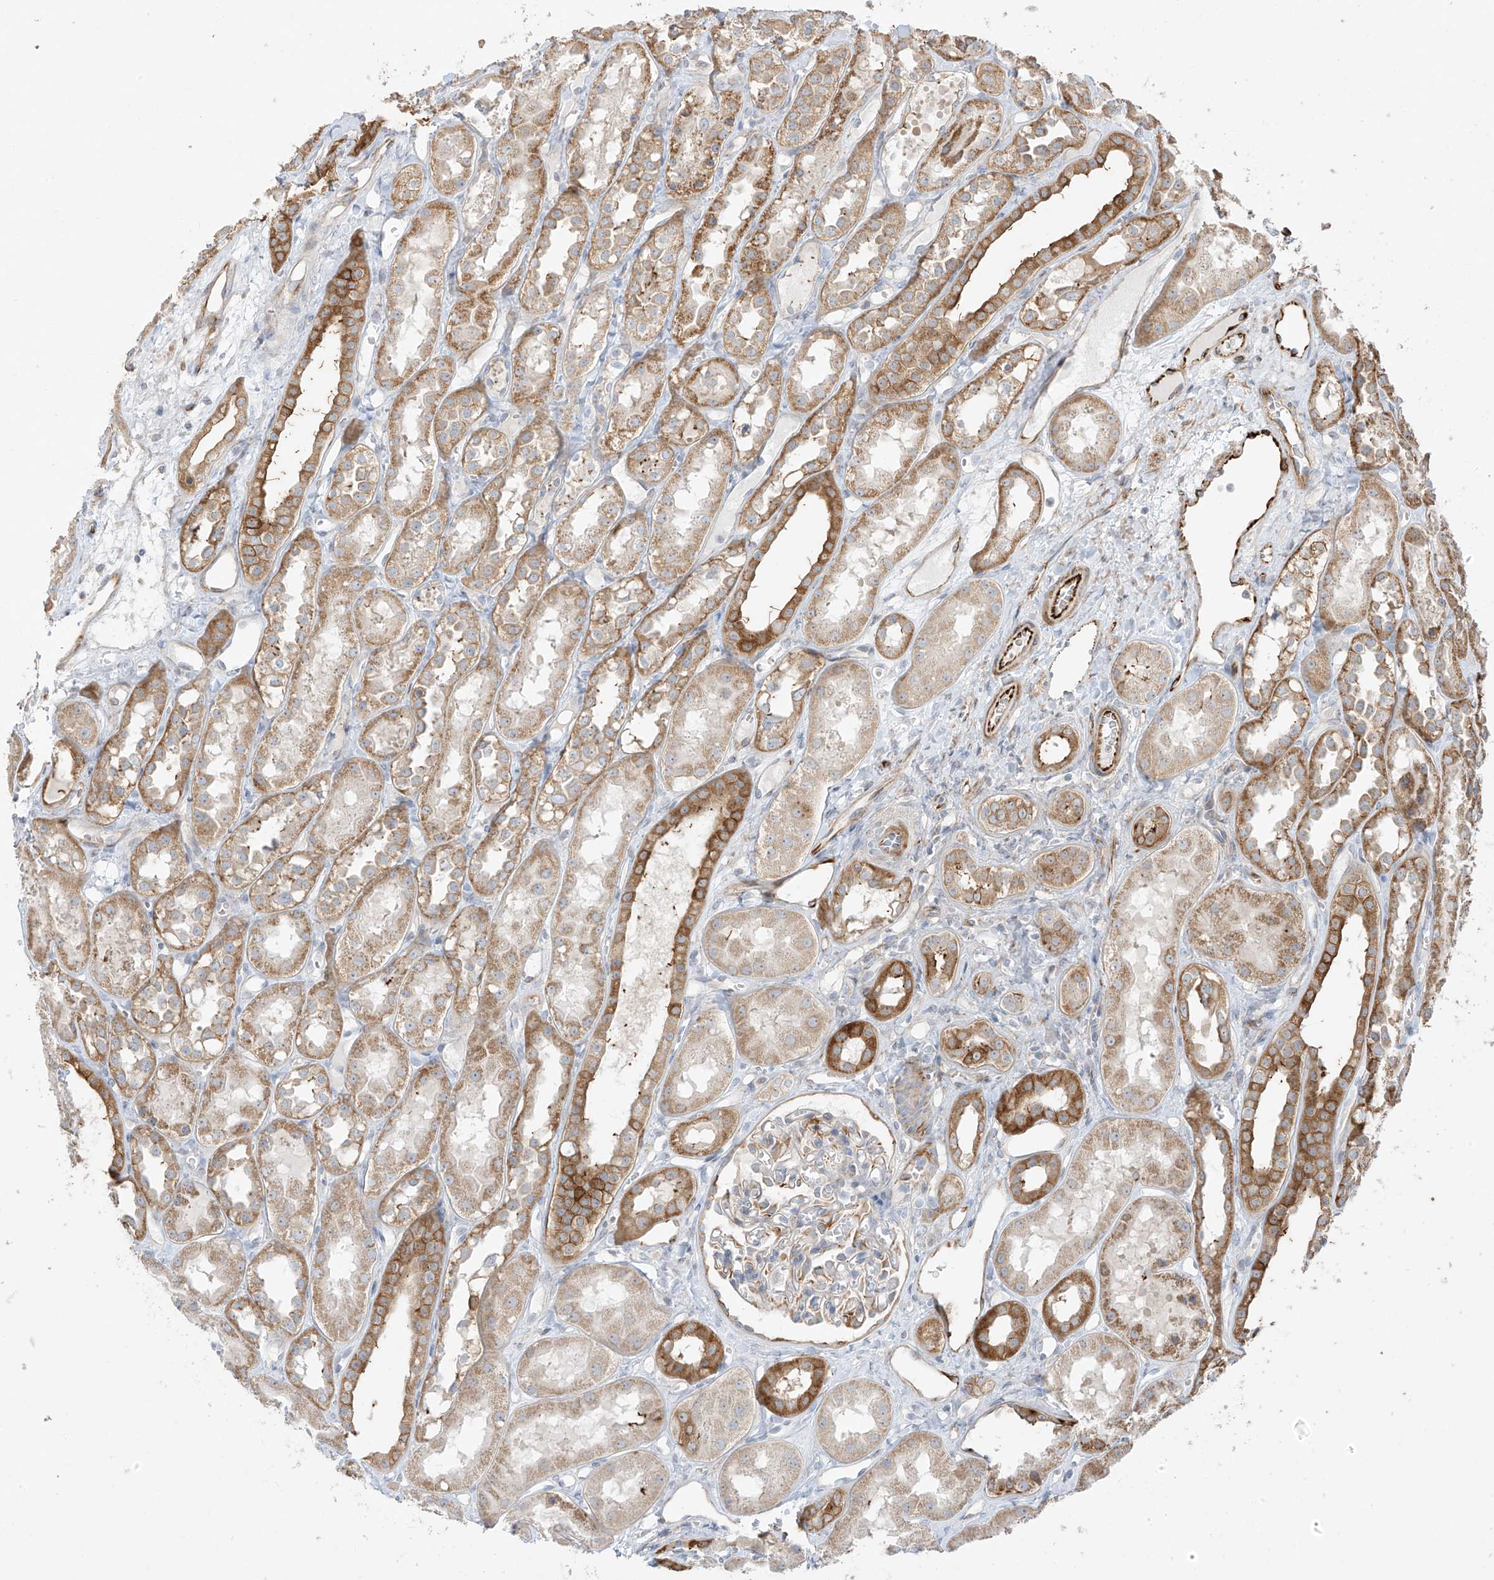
{"staining": {"intensity": "moderate", "quantity": "<25%", "location": "cytoplasmic/membranous"}, "tissue": "kidney", "cell_type": "Cells in glomeruli", "image_type": "normal", "snomed": [{"axis": "morphology", "description": "Normal tissue, NOS"}, {"axis": "topography", "description": "Kidney"}], "caption": "An immunohistochemistry micrograph of unremarkable tissue is shown. Protein staining in brown shows moderate cytoplasmic/membranous positivity in kidney within cells in glomeruli.", "gene": "DCDC2", "patient": {"sex": "male", "age": 16}}